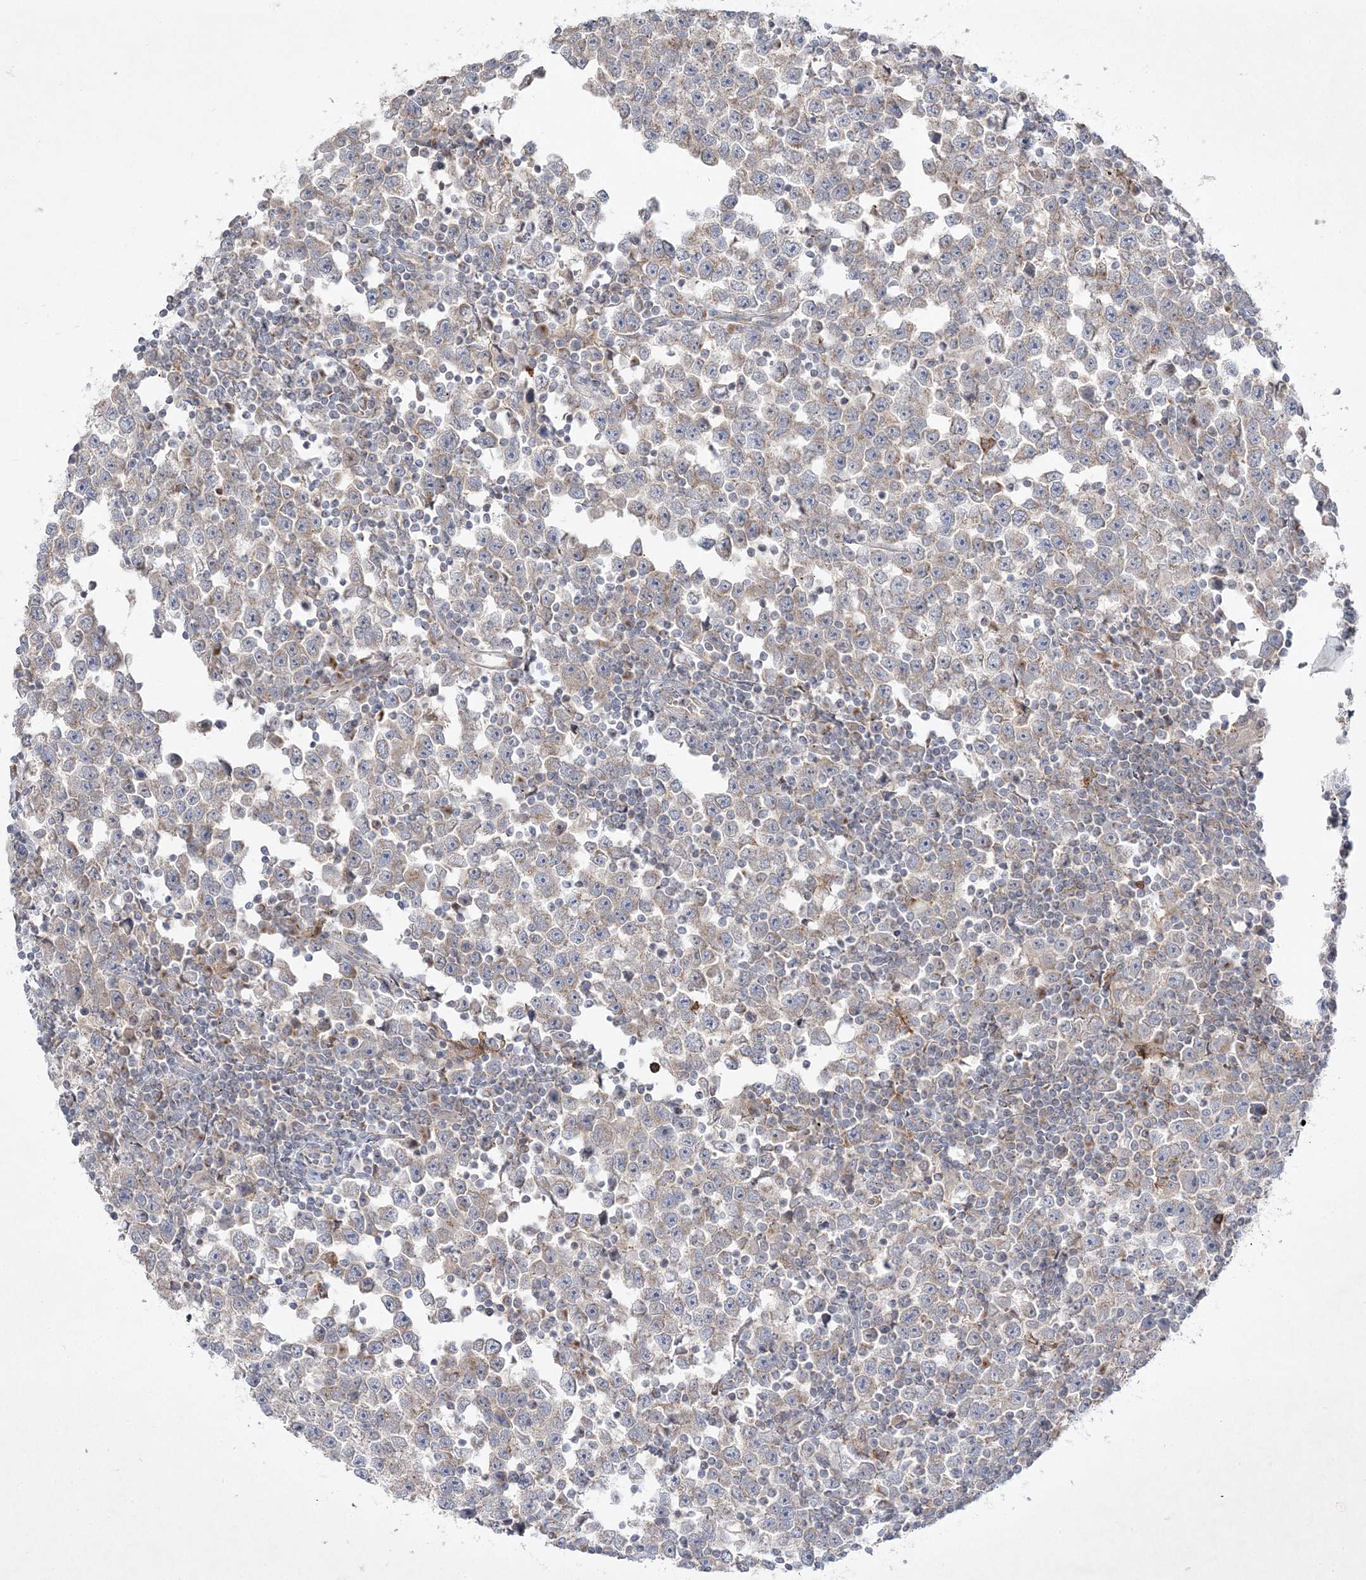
{"staining": {"intensity": "weak", "quantity": "<25%", "location": "cytoplasmic/membranous"}, "tissue": "testis cancer", "cell_type": "Tumor cells", "image_type": "cancer", "snomed": [{"axis": "morphology", "description": "Normal tissue, NOS"}, {"axis": "morphology", "description": "Seminoma, NOS"}, {"axis": "topography", "description": "Testis"}], "caption": "Tumor cells are negative for brown protein staining in seminoma (testis). (Brightfield microscopy of DAB (3,3'-diaminobenzidine) immunohistochemistry (IHC) at high magnification).", "gene": "CLNK", "patient": {"sex": "male", "age": 43}}